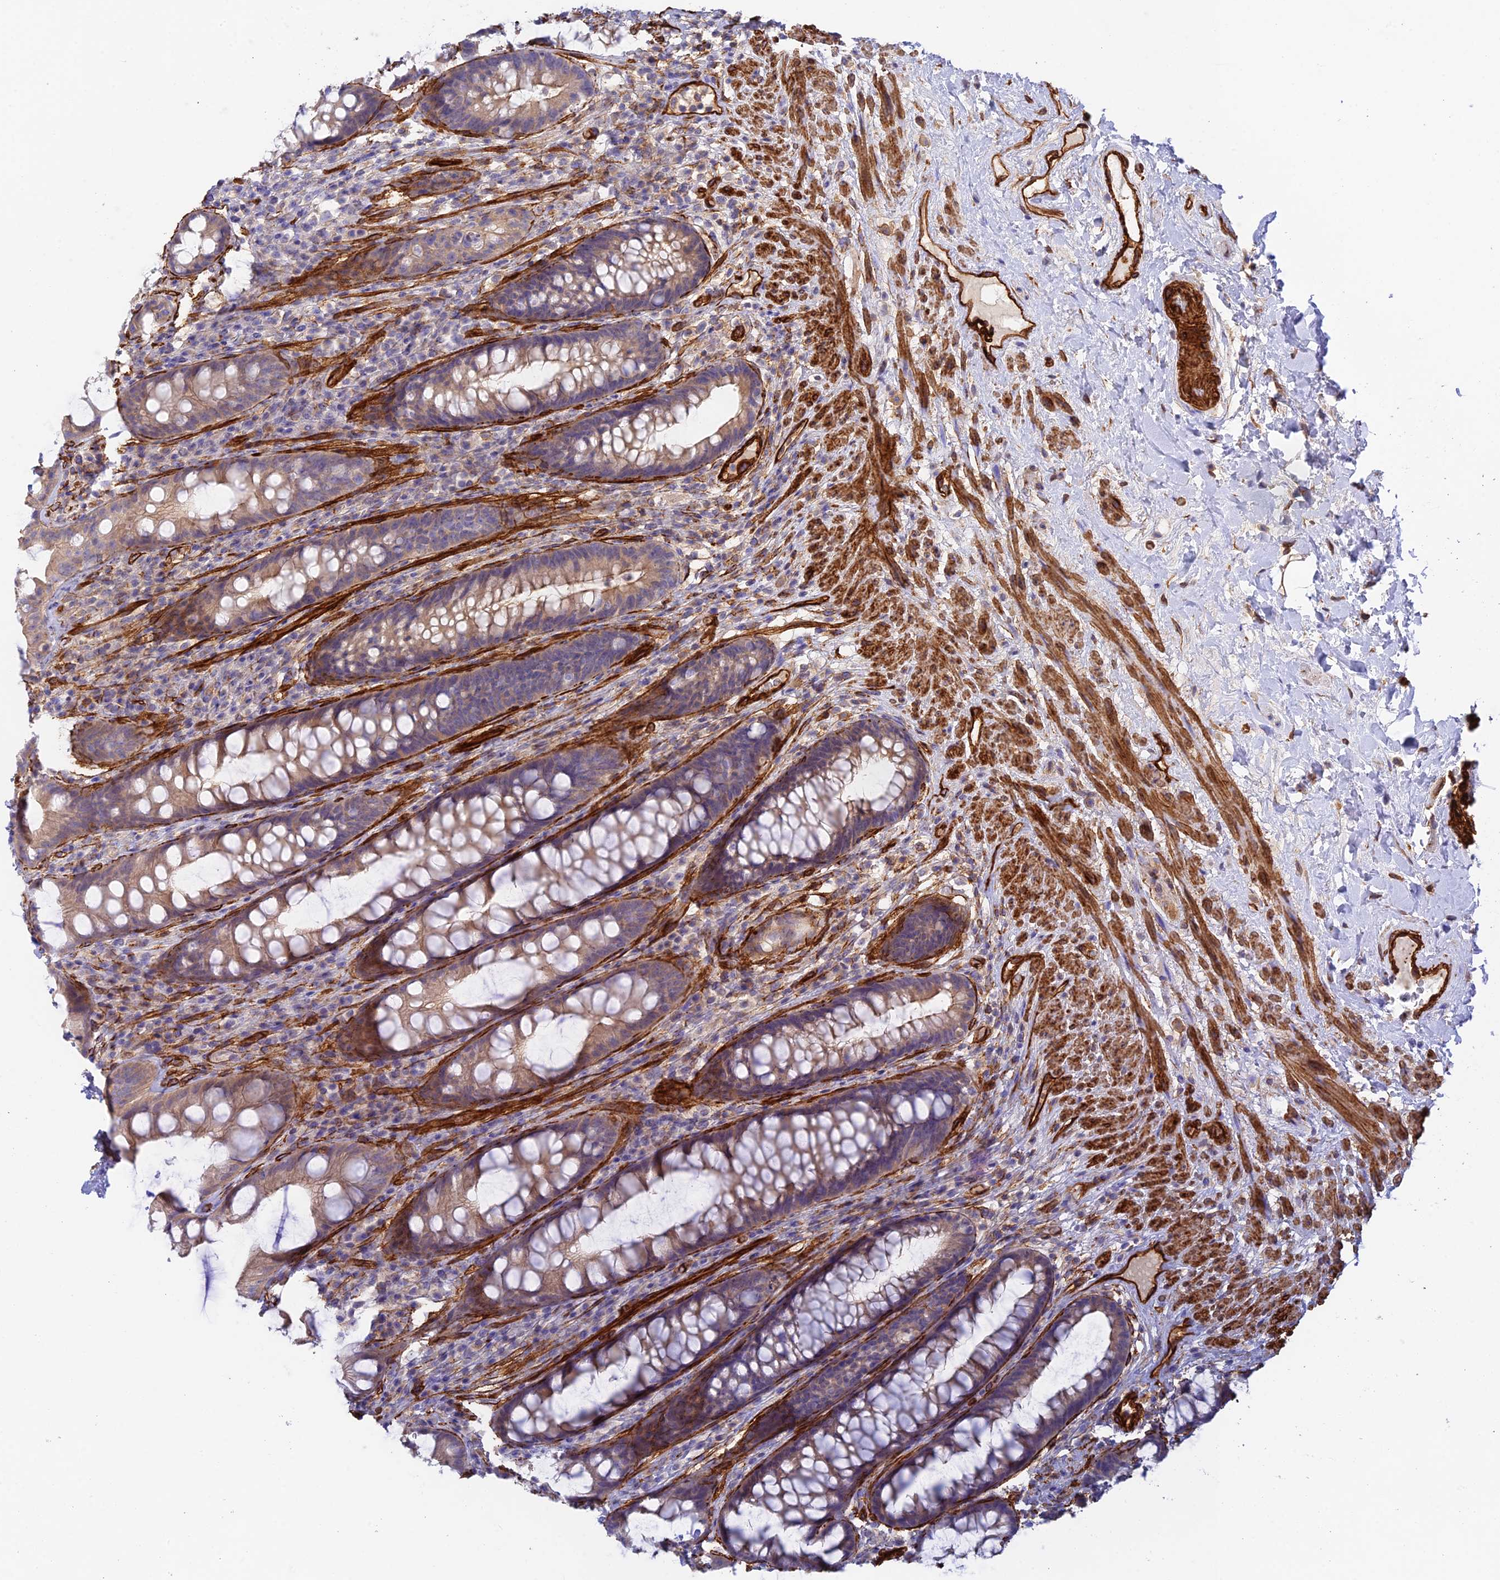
{"staining": {"intensity": "weak", "quantity": "25%-75%", "location": "cytoplasmic/membranous"}, "tissue": "rectum", "cell_type": "Glandular cells", "image_type": "normal", "snomed": [{"axis": "morphology", "description": "Normal tissue, NOS"}, {"axis": "topography", "description": "Rectum"}], "caption": "IHC of benign human rectum shows low levels of weak cytoplasmic/membranous staining in about 25%-75% of glandular cells.", "gene": "MYO9A", "patient": {"sex": "male", "age": 74}}